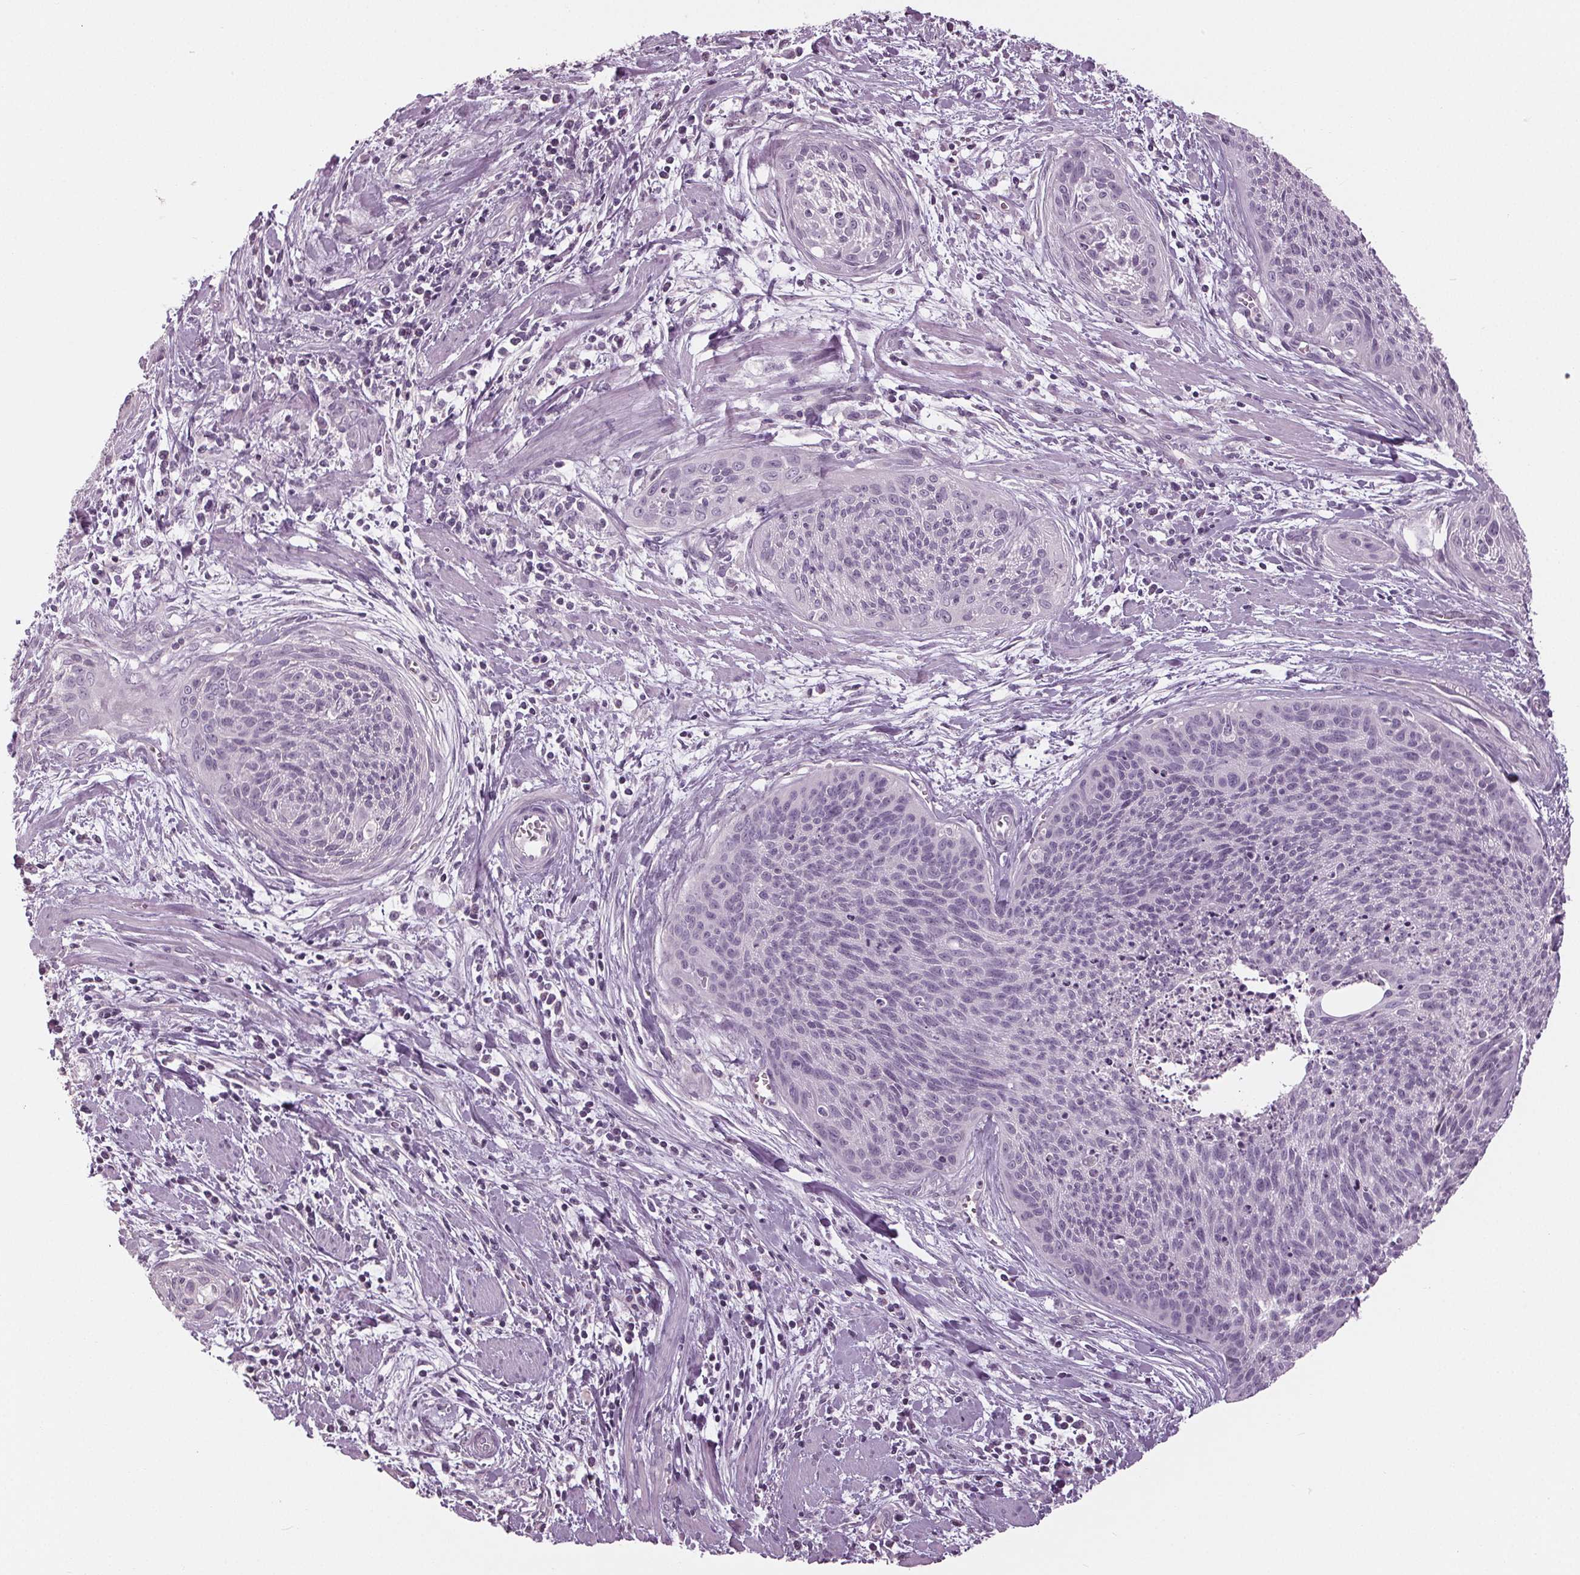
{"staining": {"intensity": "negative", "quantity": "none", "location": "none"}, "tissue": "cervical cancer", "cell_type": "Tumor cells", "image_type": "cancer", "snomed": [{"axis": "morphology", "description": "Squamous cell carcinoma, NOS"}, {"axis": "topography", "description": "Cervix"}], "caption": "Tumor cells are negative for brown protein staining in cervical squamous cell carcinoma. (Stains: DAB immunohistochemistry with hematoxylin counter stain, Microscopy: brightfield microscopy at high magnification).", "gene": "TNNC2", "patient": {"sex": "female", "age": 55}}